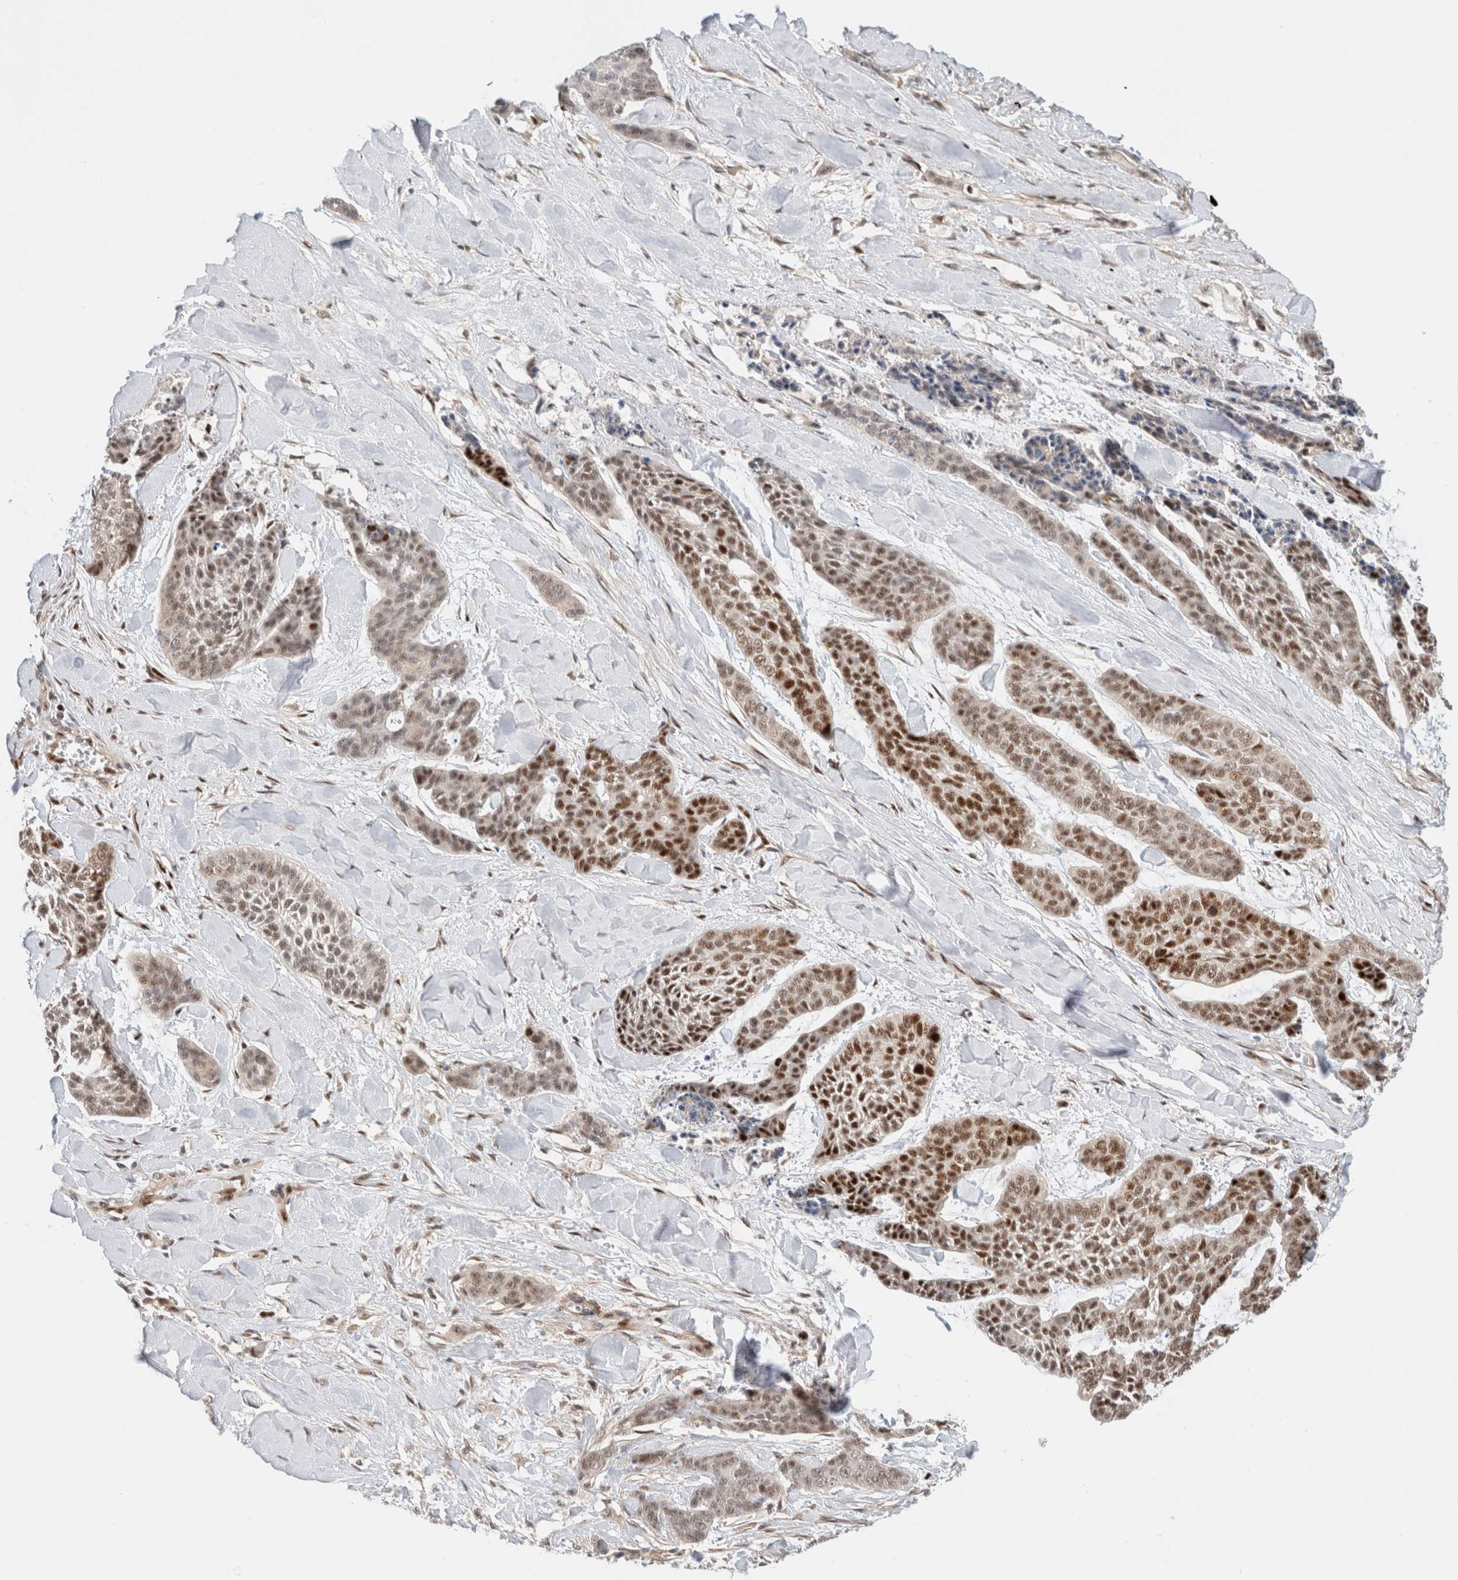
{"staining": {"intensity": "strong", "quantity": ">75%", "location": "nuclear"}, "tissue": "skin cancer", "cell_type": "Tumor cells", "image_type": "cancer", "snomed": [{"axis": "morphology", "description": "Basal cell carcinoma"}, {"axis": "topography", "description": "Skin"}], "caption": "Immunohistochemical staining of basal cell carcinoma (skin) demonstrates high levels of strong nuclear protein positivity in about >75% of tumor cells. (DAB IHC with brightfield microscopy, high magnification).", "gene": "ID3", "patient": {"sex": "female", "age": 64}}